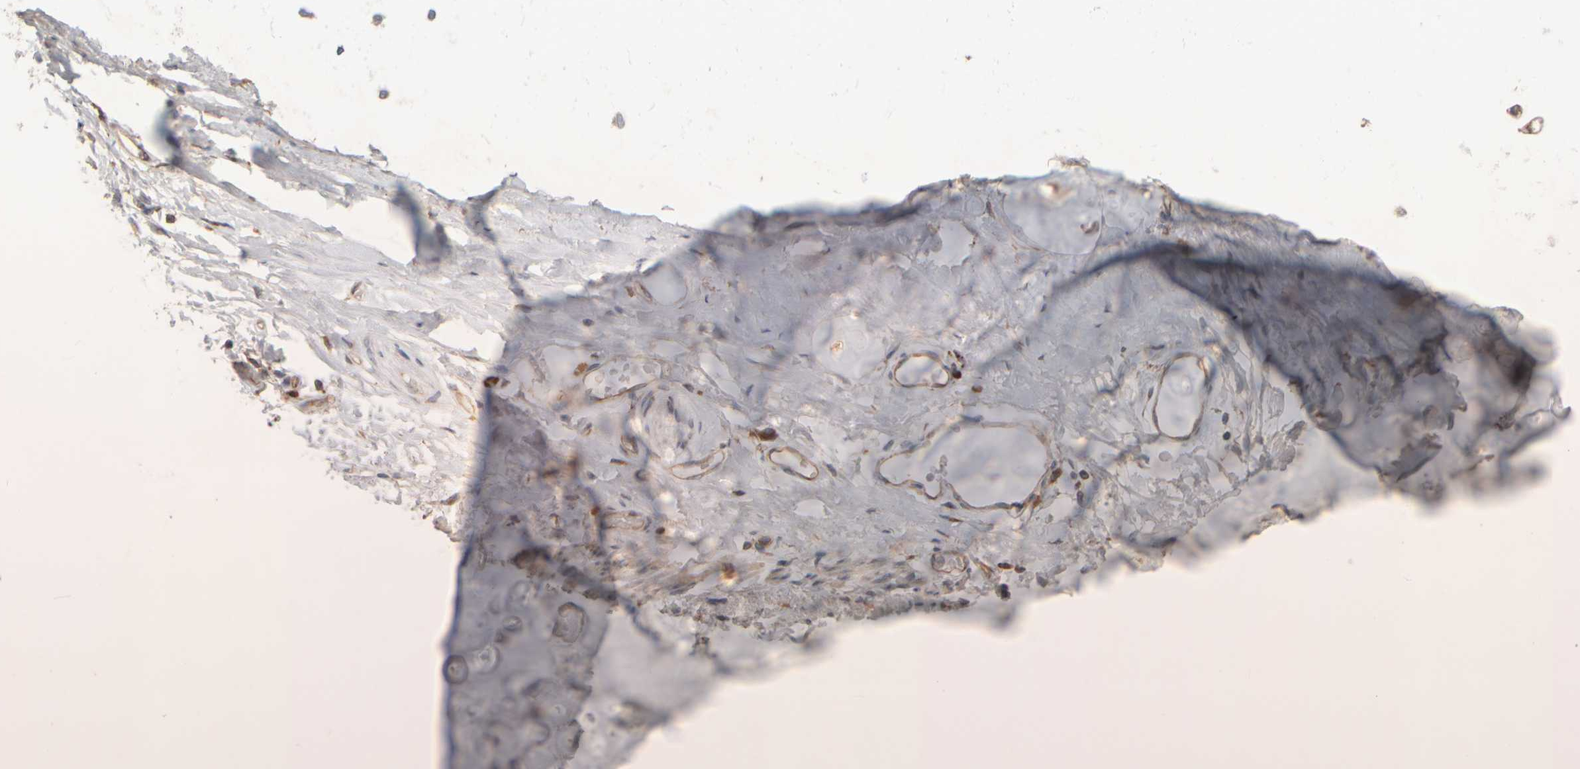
{"staining": {"intensity": "negative", "quantity": "none", "location": "none"}, "tissue": "adipose tissue", "cell_type": "Adipocytes", "image_type": "normal", "snomed": [{"axis": "morphology", "description": "Normal tissue, NOS"}, {"axis": "topography", "description": "Cartilage tissue"}, {"axis": "topography", "description": "Bronchus"}], "caption": "The IHC image has no significant positivity in adipocytes of adipose tissue.", "gene": "EIF2B3", "patient": {"sex": "female", "age": 73}}